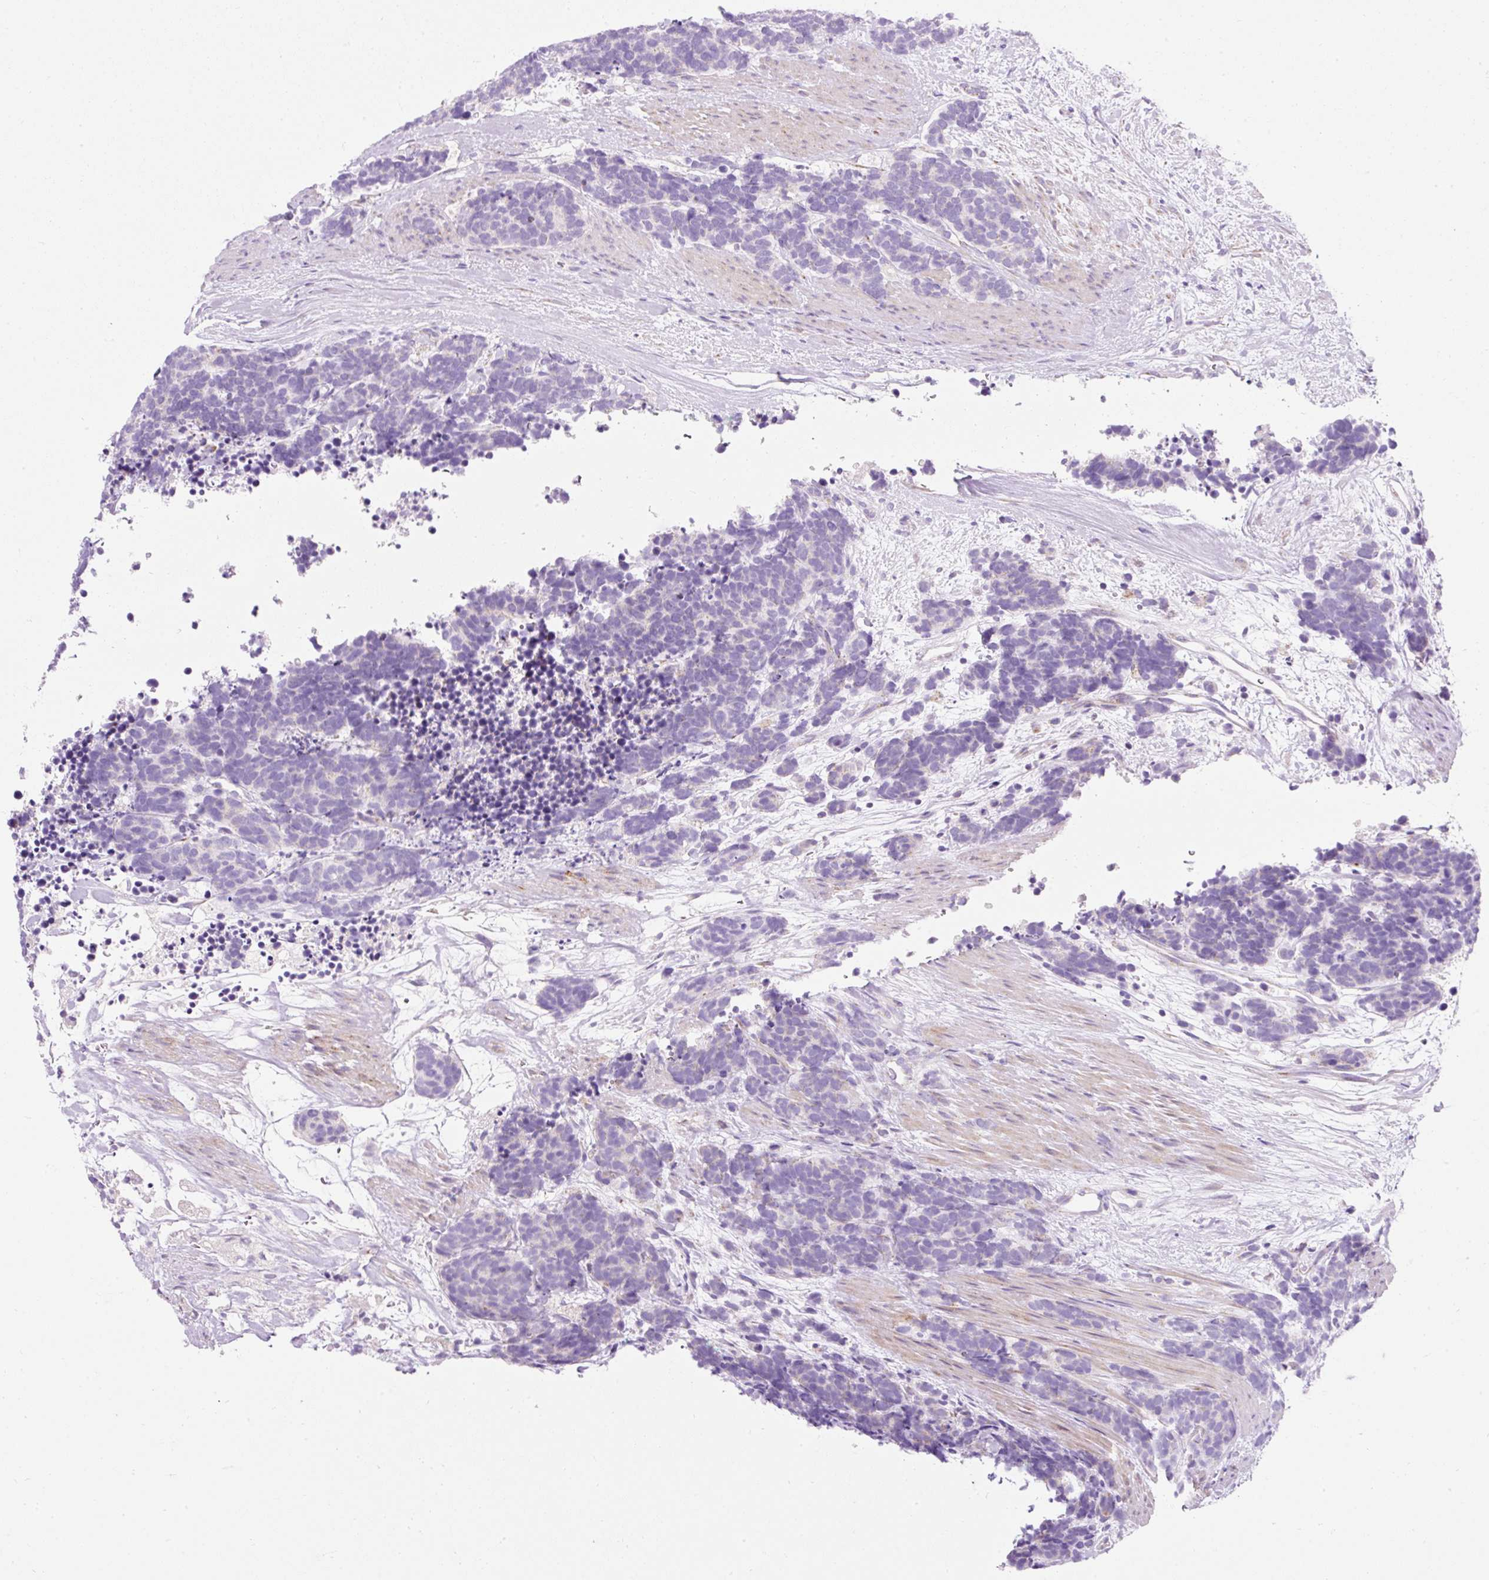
{"staining": {"intensity": "negative", "quantity": "none", "location": "none"}, "tissue": "carcinoid", "cell_type": "Tumor cells", "image_type": "cancer", "snomed": [{"axis": "morphology", "description": "Carcinoma, NOS"}, {"axis": "morphology", "description": "Carcinoid, malignant, NOS"}, {"axis": "topography", "description": "Prostate"}], "caption": "The image exhibits no significant staining in tumor cells of carcinoid.", "gene": "PLPP2", "patient": {"sex": "male", "age": 57}}